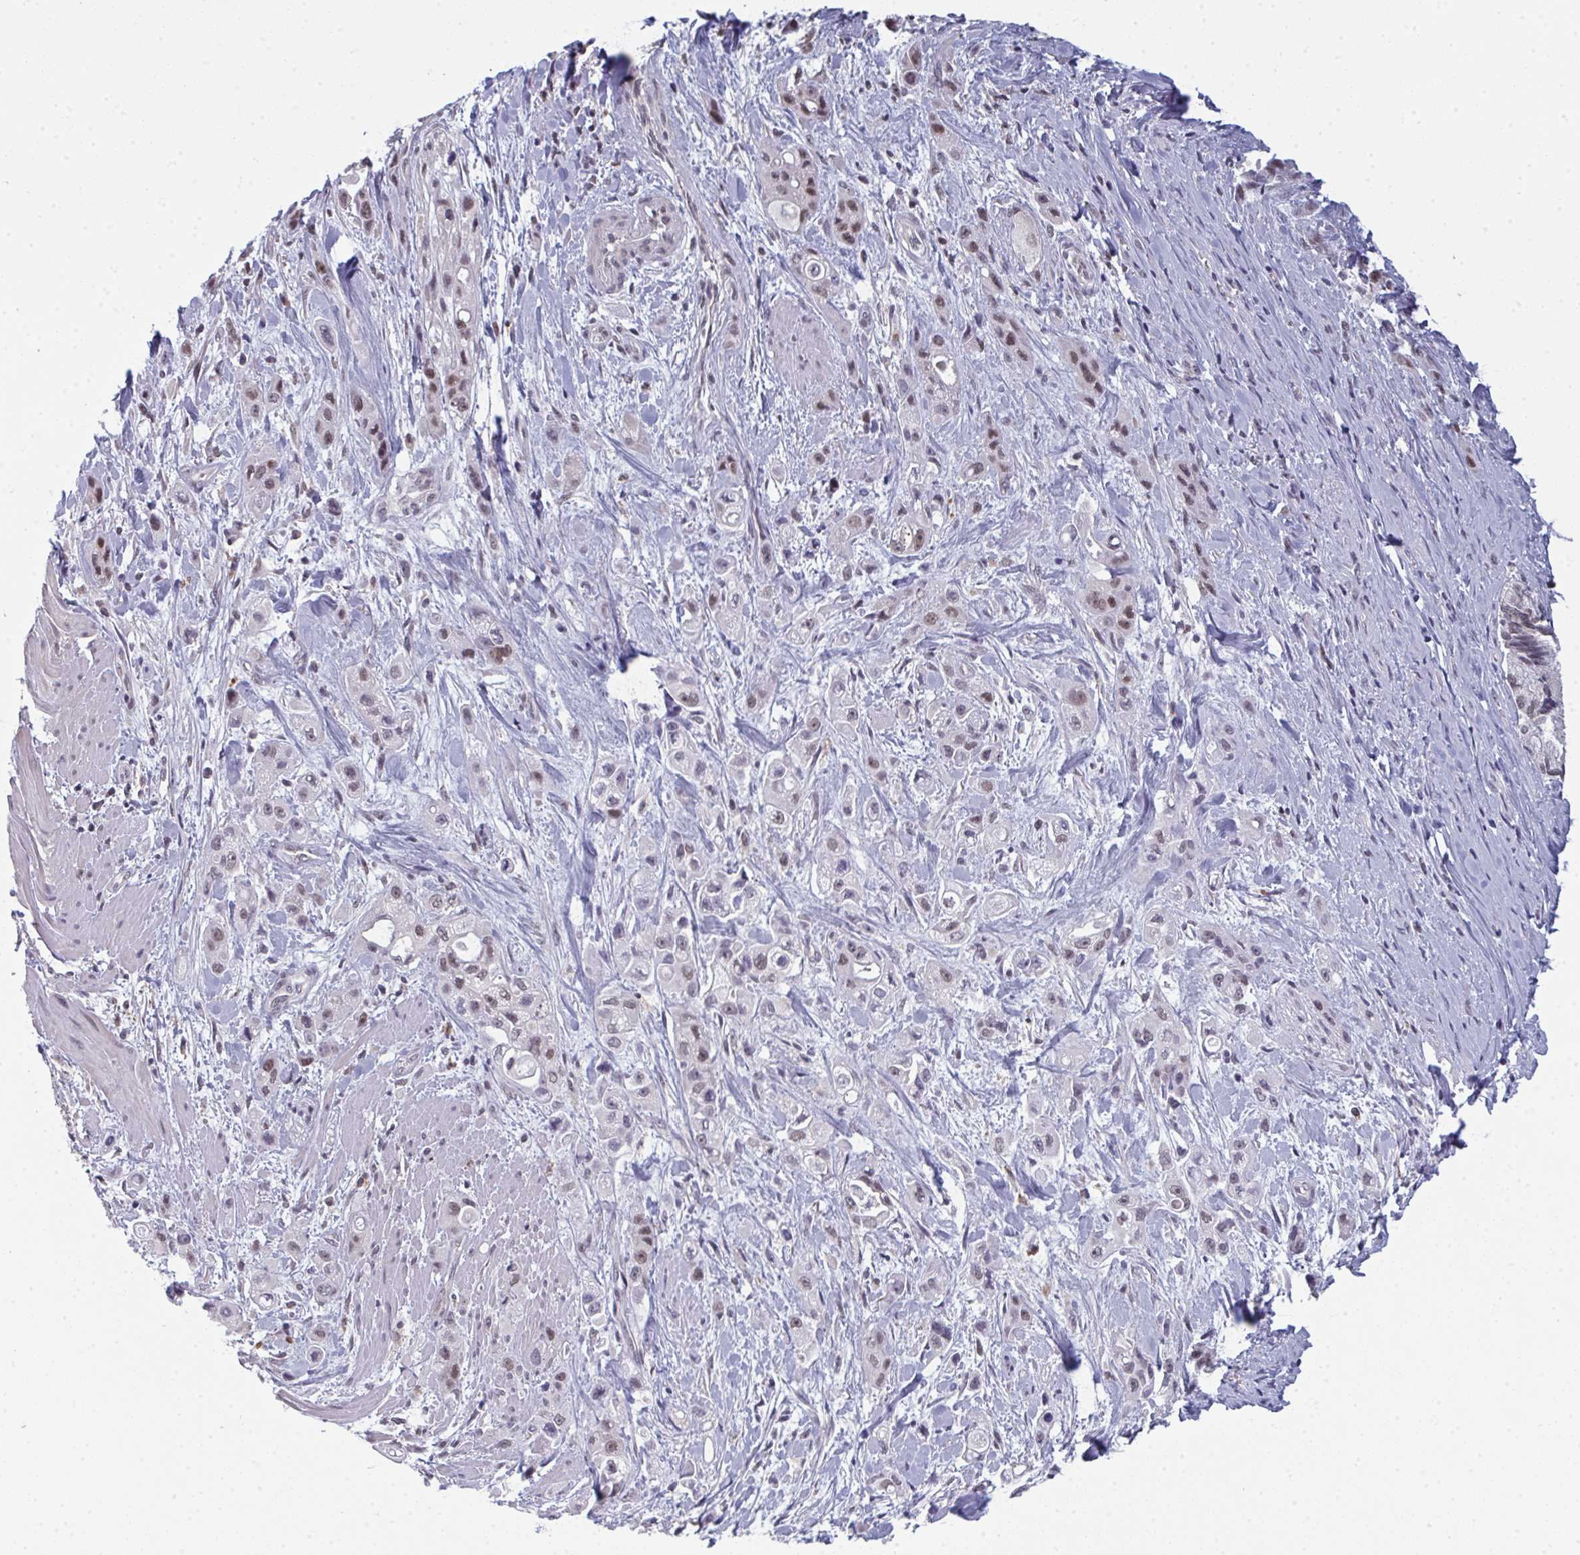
{"staining": {"intensity": "weak", "quantity": "25%-75%", "location": "nuclear"}, "tissue": "pancreatic cancer", "cell_type": "Tumor cells", "image_type": "cancer", "snomed": [{"axis": "morphology", "description": "Adenocarcinoma, NOS"}, {"axis": "topography", "description": "Pancreas"}], "caption": "Adenocarcinoma (pancreatic) stained for a protein exhibits weak nuclear positivity in tumor cells. (DAB (3,3'-diaminobenzidine) IHC, brown staining for protein, blue staining for nuclei).", "gene": "ATF1", "patient": {"sex": "female", "age": 66}}